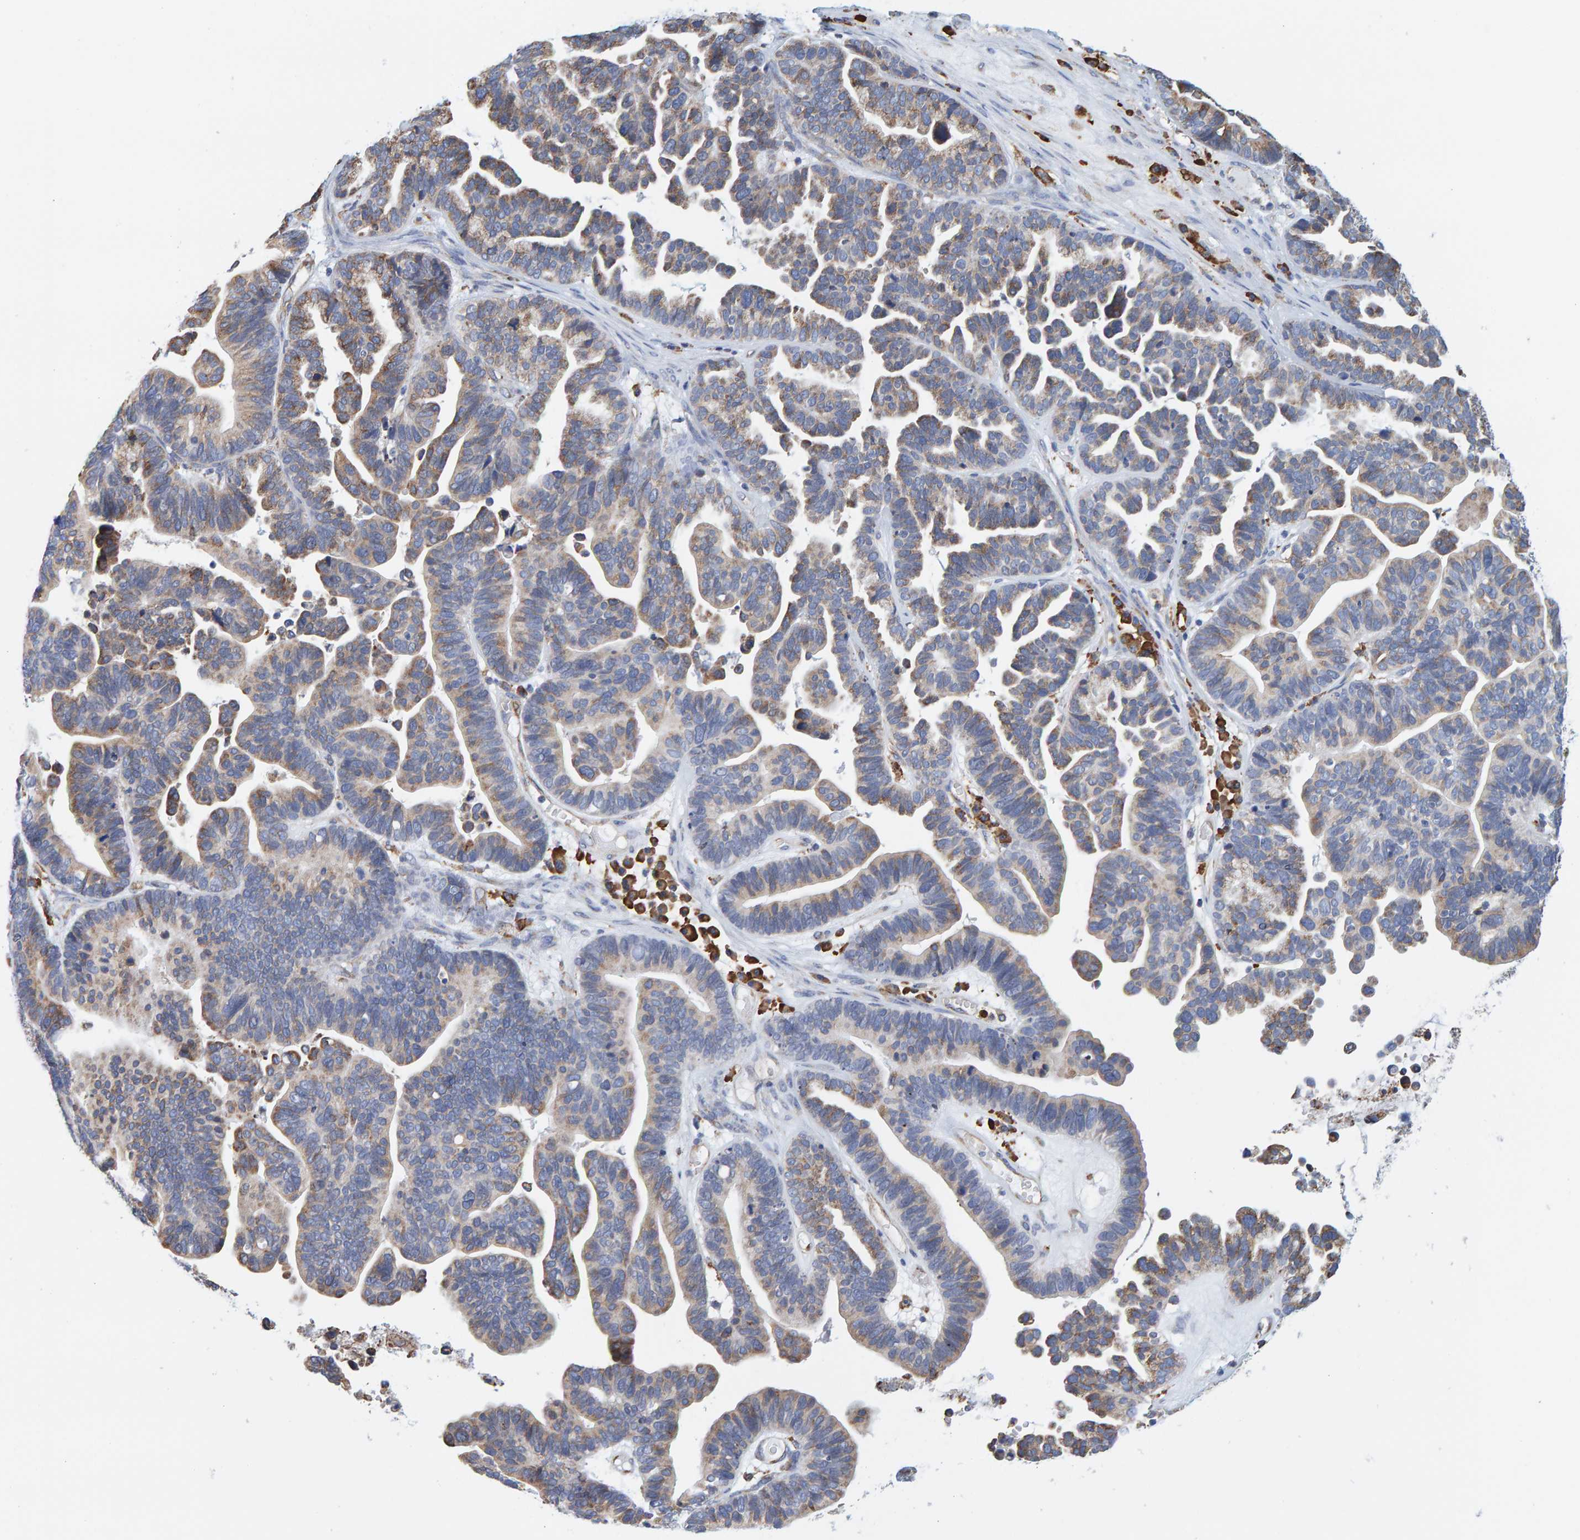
{"staining": {"intensity": "weak", "quantity": "25%-75%", "location": "cytoplasmic/membranous"}, "tissue": "ovarian cancer", "cell_type": "Tumor cells", "image_type": "cancer", "snomed": [{"axis": "morphology", "description": "Cystadenocarcinoma, serous, NOS"}, {"axis": "topography", "description": "Ovary"}], "caption": "Ovarian cancer (serous cystadenocarcinoma) was stained to show a protein in brown. There is low levels of weak cytoplasmic/membranous expression in approximately 25%-75% of tumor cells.", "gene": "SGPL1", "patient": {"sex": "female", "age": 56}}